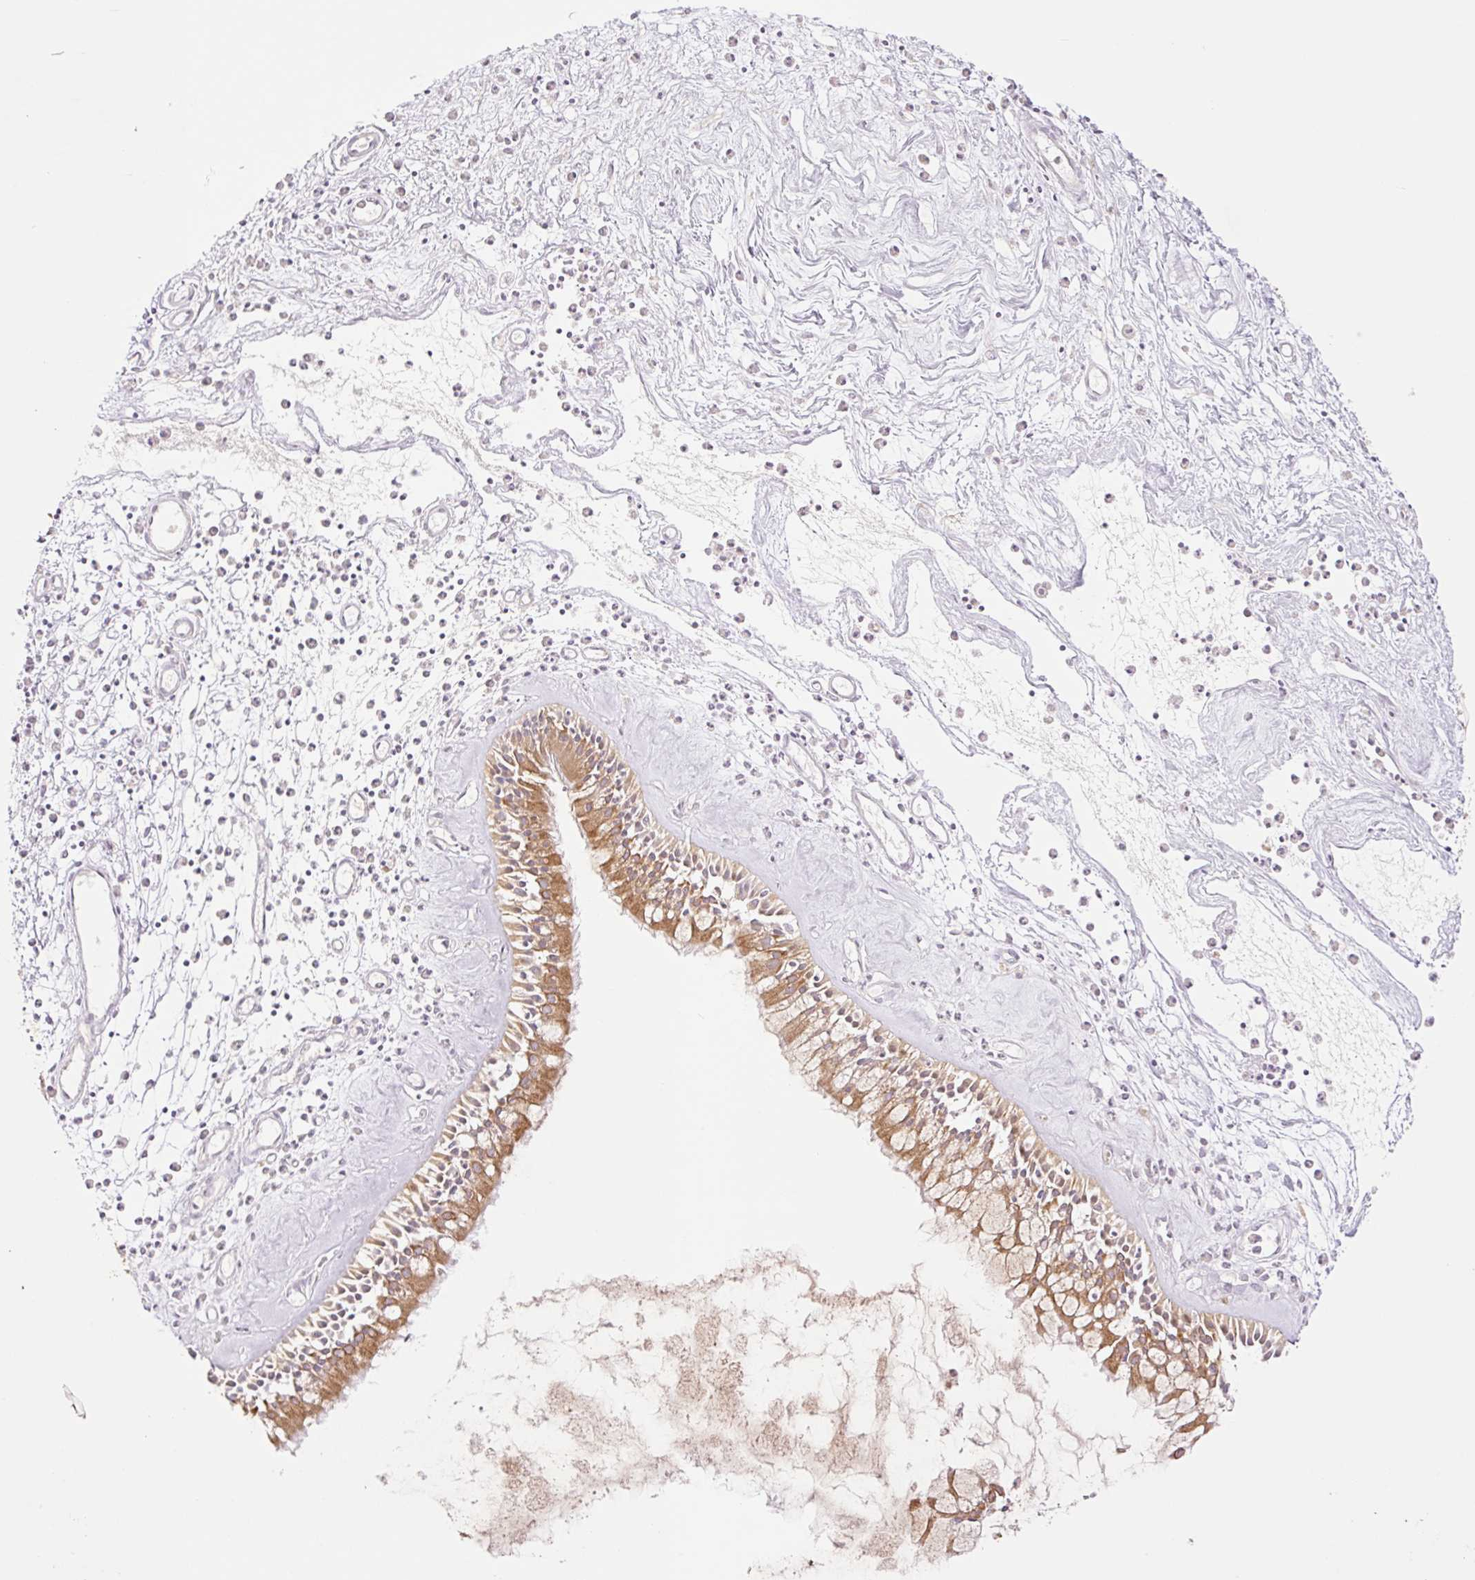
{"staining": {"intensity": "strong", "quantity": ">75%", "location": "cytoplasmic/membranous"}, "tissue": "nasopharynx", "cell_type": "Respiratory epithelial cells", "image_type": "normal", "snomed": [{"axis": "morphology", "description": "Normal tissue, NOS"}, {"axis": "morphology", "description": "Inflammation, NOS"}, {"axis": "topography", "description": "Nasopharynx"}], "caption": "The photomicrograph demonstrates staining of normal nasopharynx, revealing strong cytoplasmic/membranous protein expression (brown color) within respiratory epithelial cells. The staining is performed using DAB (3,3'-diaminobenzidine) brown chromogen to label protein expression. The nuclei are counter-stained blue using hematoxylin.", "gene": "YJU2B", "patient": {"sex": "male", "age": 61}}